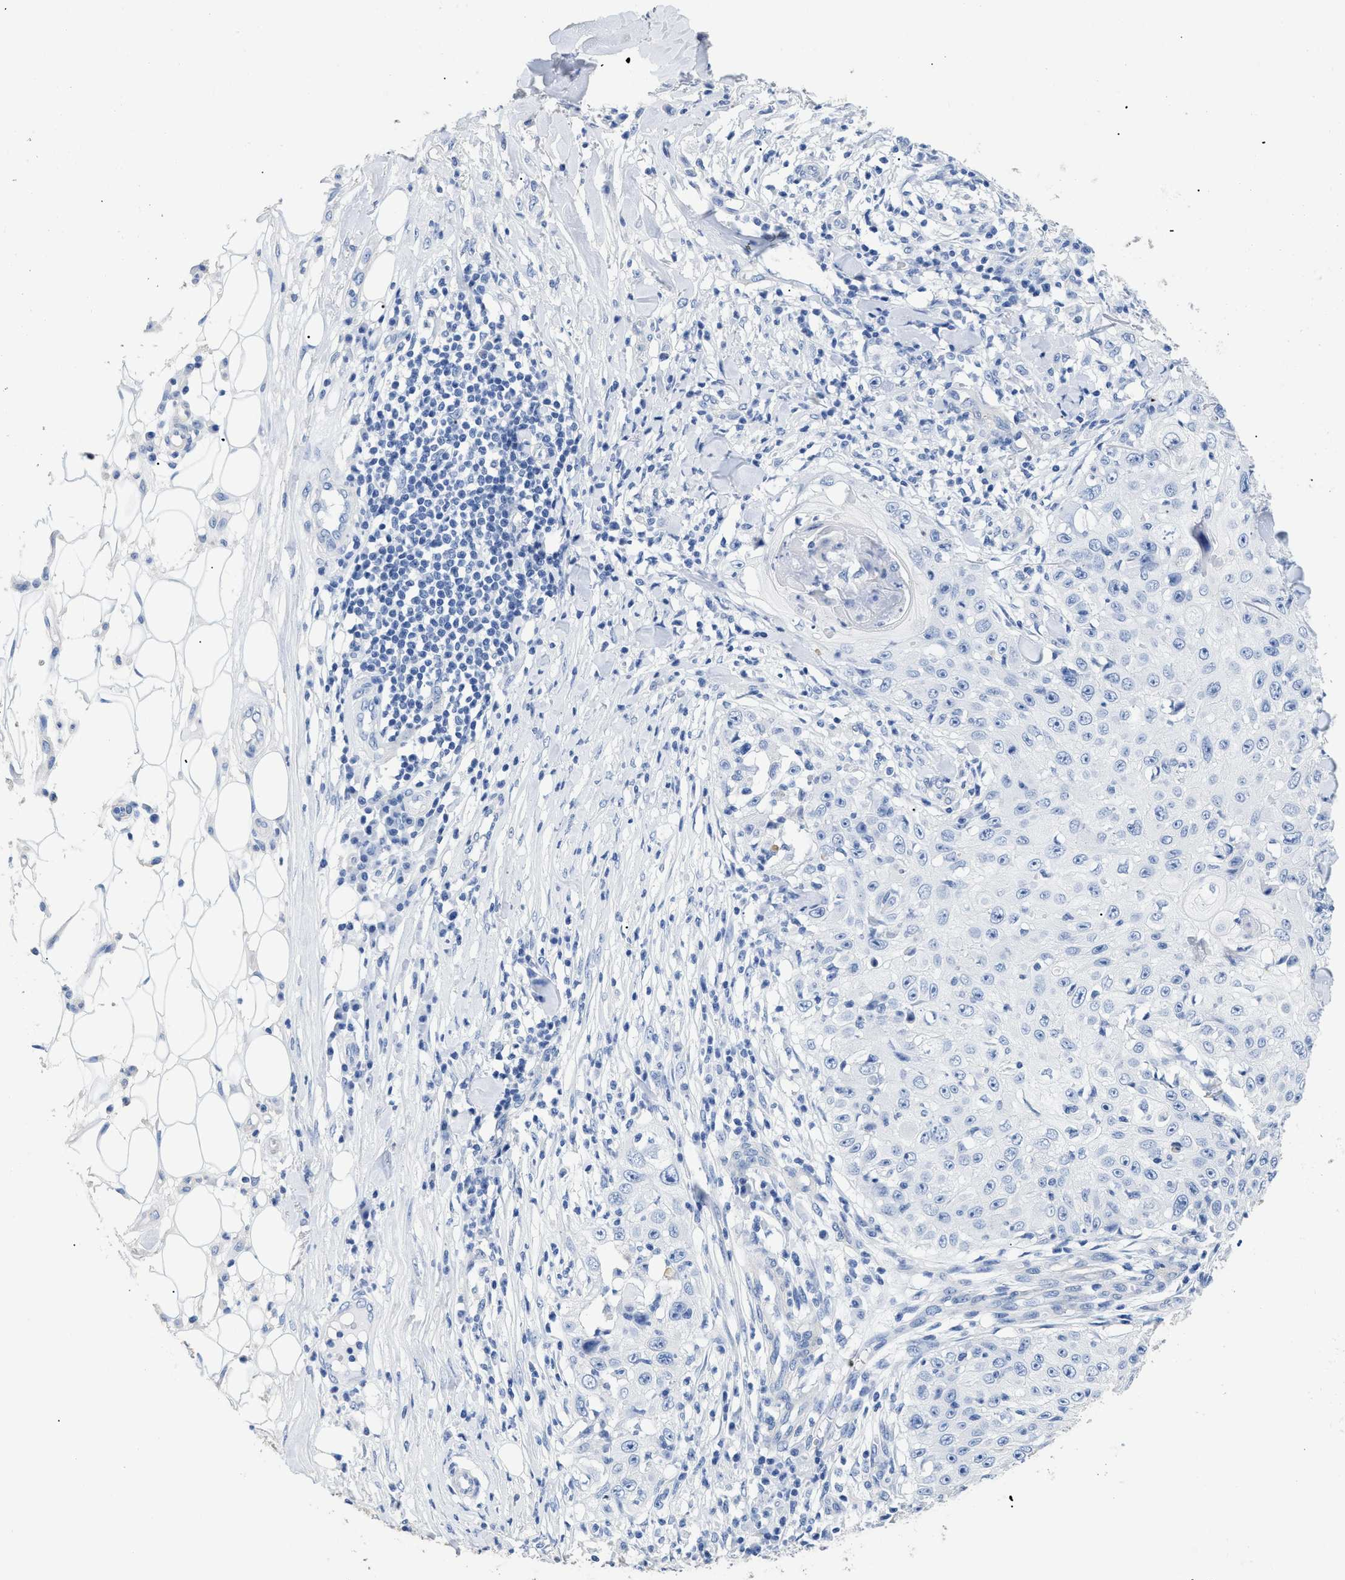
{"staining": {"intensity": "negative", "quantity": "none", "location": "none"}, "tissue": "skin cancer", "cell_type": "Tumor cells", "image_type": "cancer", "snomed": [{"axis": "morphology", "description": "Squamous cell carcinoma, NOS"}, {"axis": "topography", "description": "Skin"}], "caption": "DAB (3,3'-diaminobenzidine) immunohistochemical staining of skin squamous cell carcinoma shows no significant positivity in tumor cells.", "gene": "DLC1", "patient": {"sex": "male", "age": 86}}